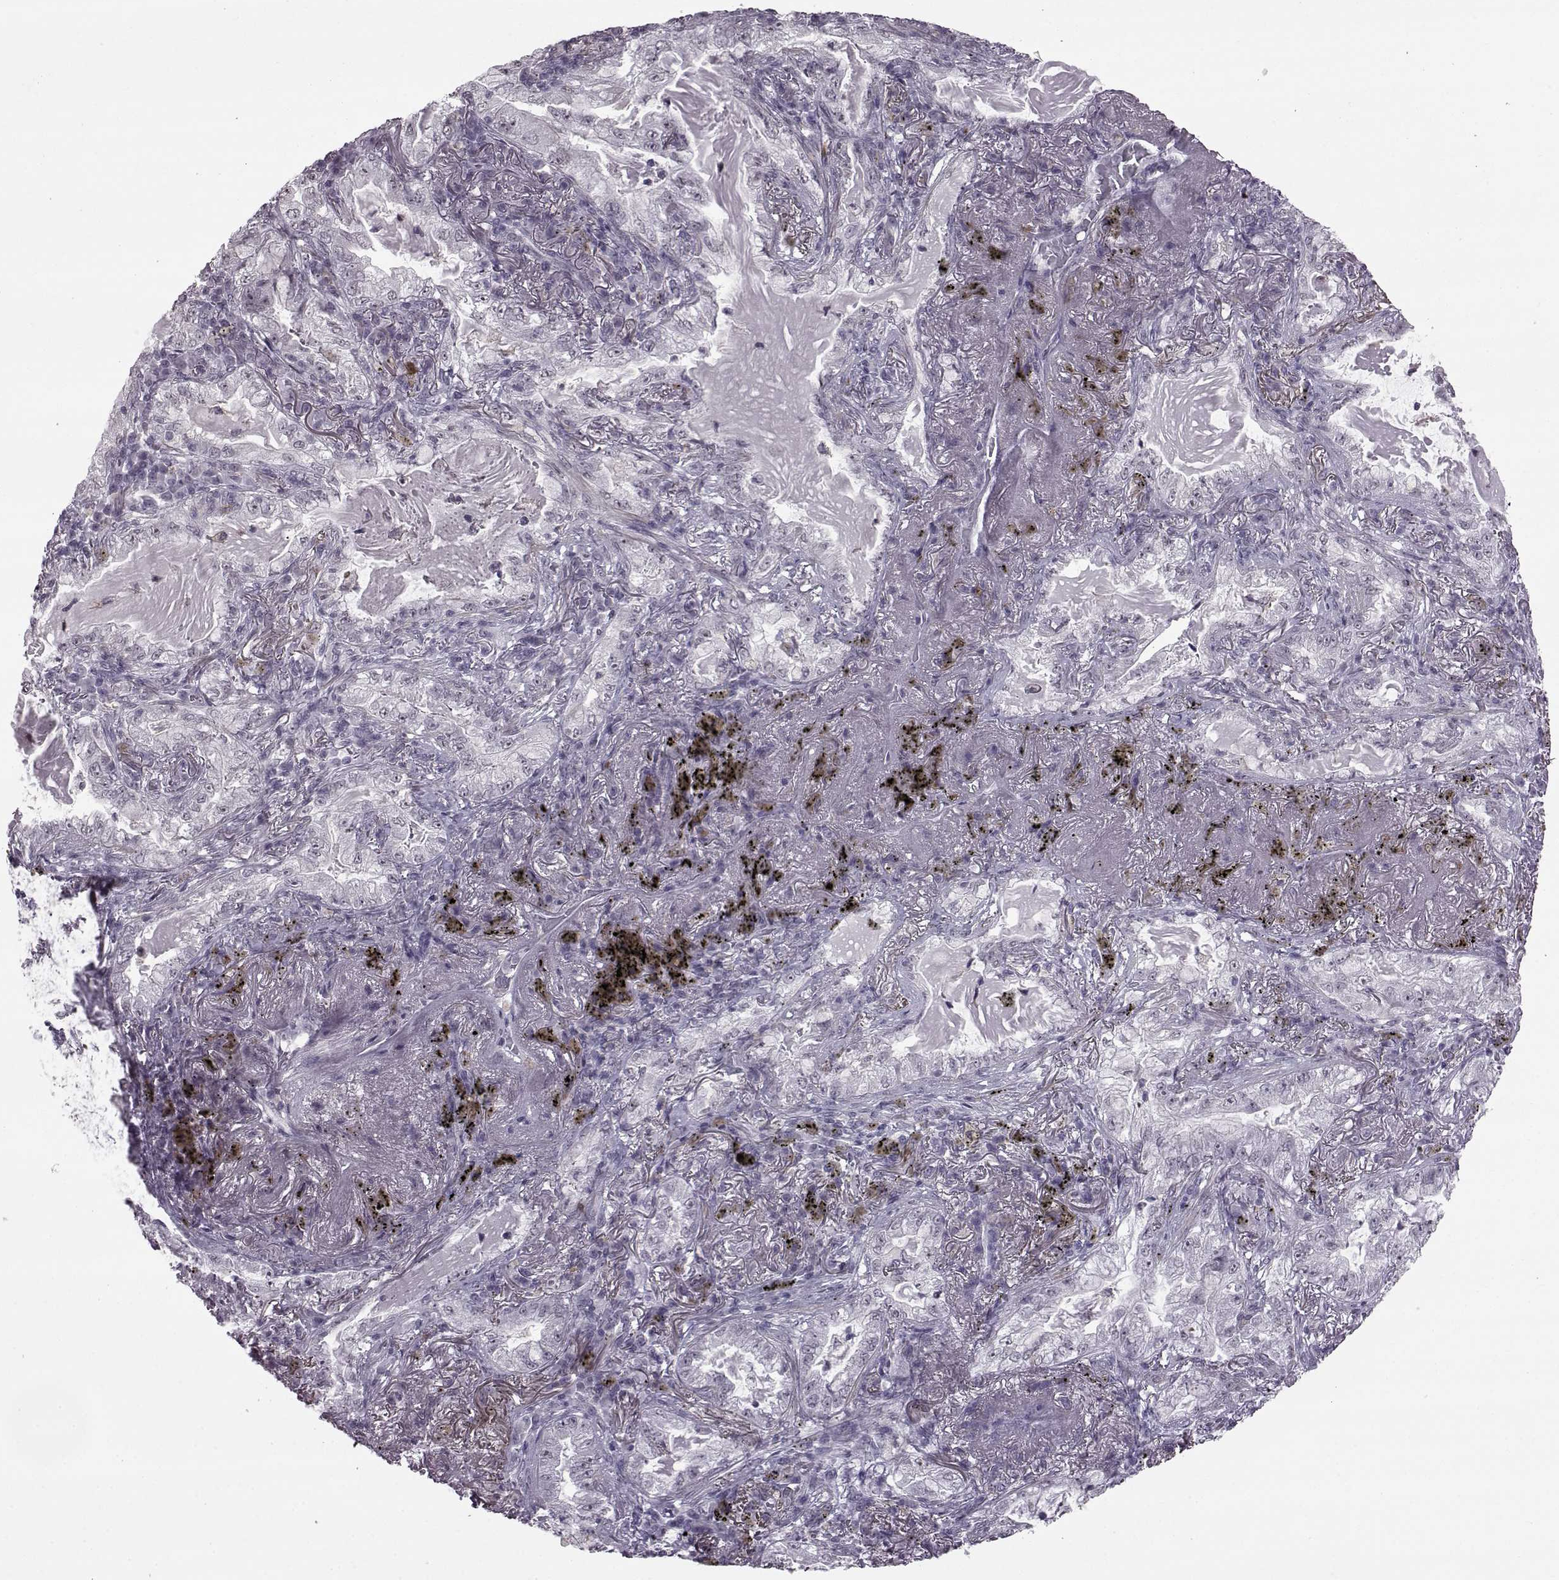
{"staining": {"intensity": "negative", "quantity": "none", "location": "none"}, "tissue": "lung cancer", "cell_type": "Tumor cells", "image_type": "cancer", "snomed": [{"axis": "morphology", "description": "Adenocarcinoma, NOS"}, {"axis": "topography", "description": "Lung"}], "caption": "This is a image of immunohistochemistry (IHC) staining of adenocarcinoma (lung), which shows no staining in tumor cells.", "gene": "SLC28A2", "patient": {"sex": "female", "age": 73}}